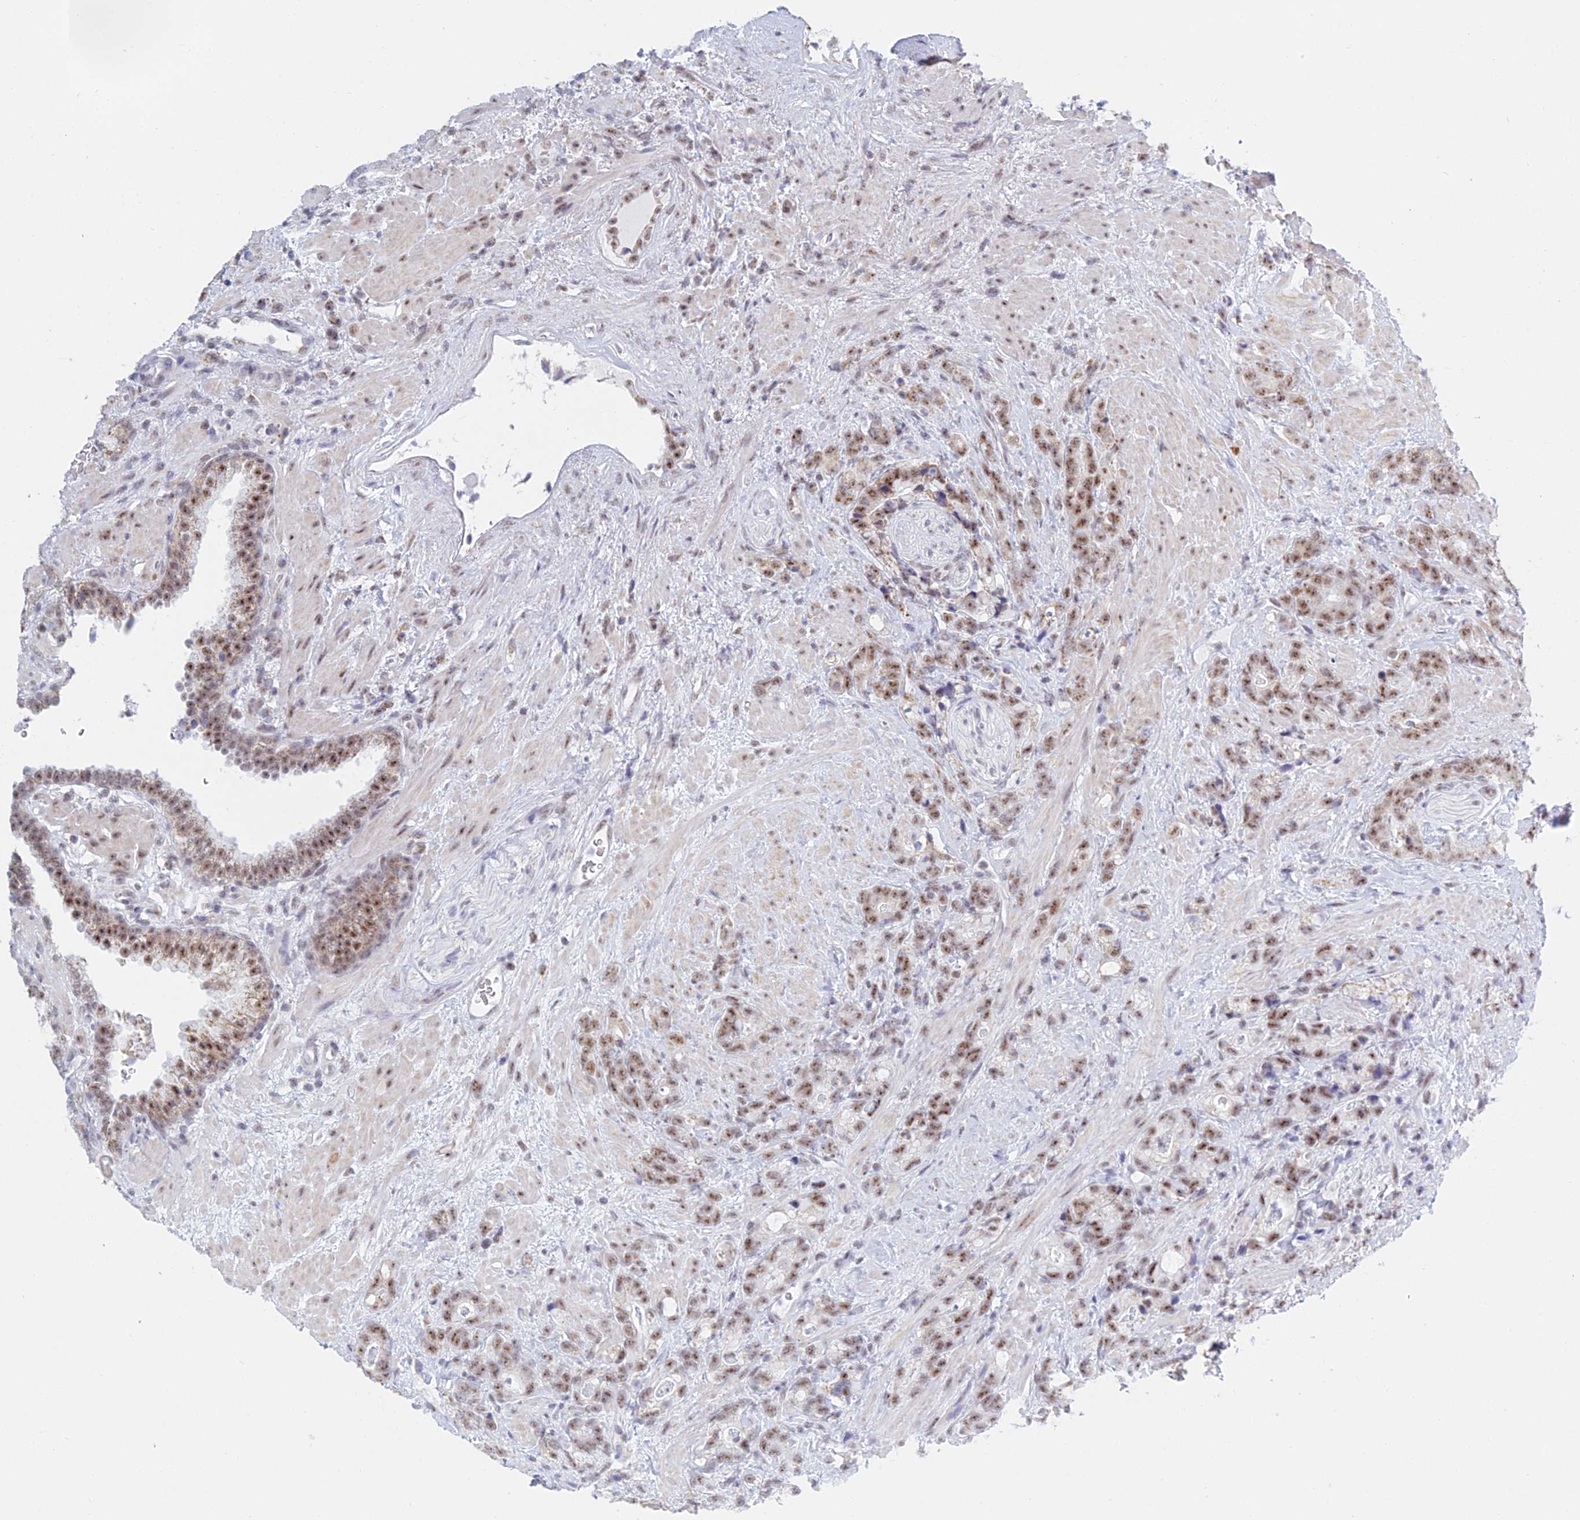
{"staining": {"intensity": "moderate", "quantity": ">75%", "location": "nuclear"}, "tissue": "prostate cancer", "cell_type": "Tumor cells", "image_type": "cancer", "snomed": [{"axis": "morphology", "description": "Adenocarcinoma, High grade"}, {"axis": "topography", "description": "Prostate"}], "caption": "An immunohistochemistry micrograph of tumor tissue is shown. Protein staining in brown shows moderate nuclear positivity in prostate cancer within tumor cells. Using DAB (3,3'-diaminobenzidine) (brown) and hematoxylin (blue) stains, captured at high magnification using brightfield microscopy.", "gene": "KLF14", "patient": {"sex": "male", "age": 74}}